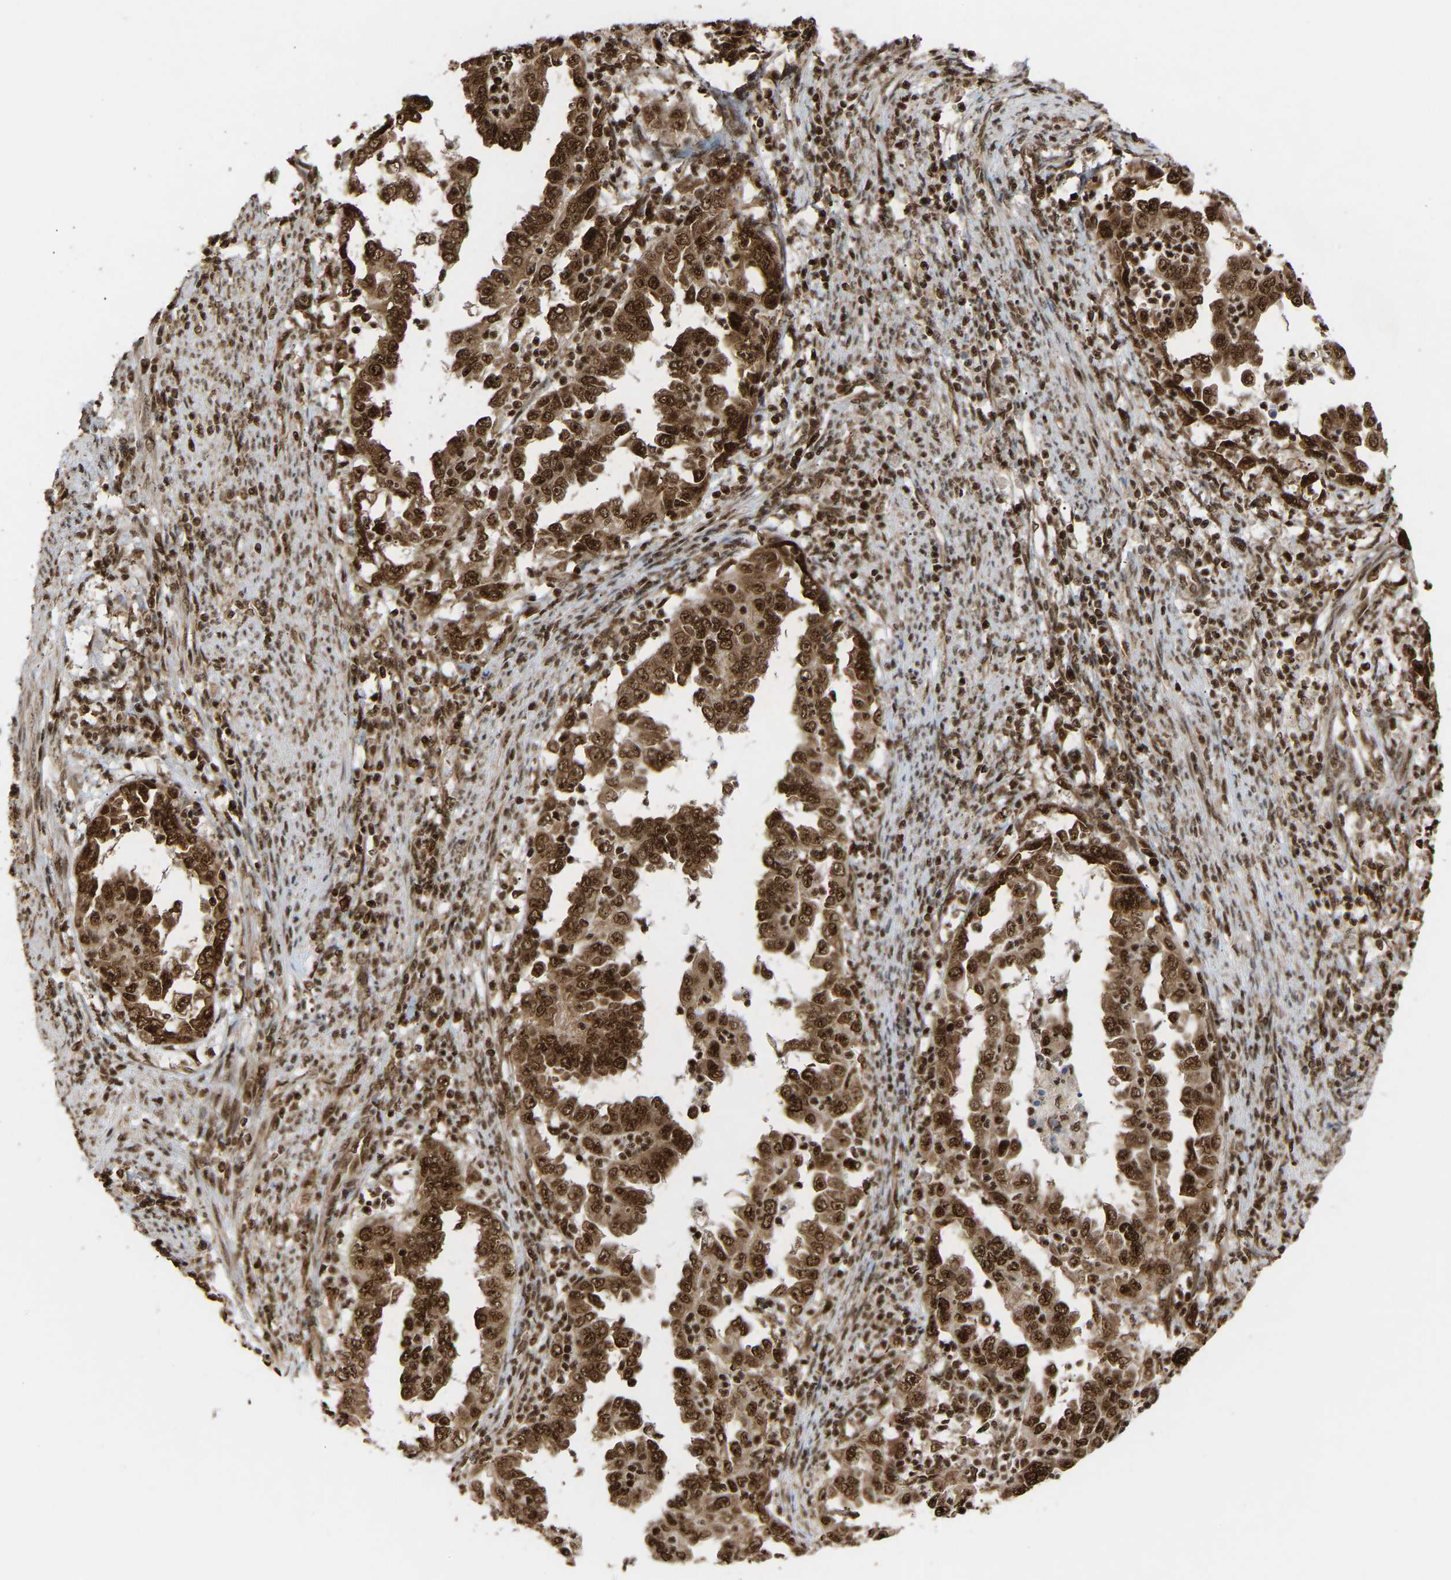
{"staining": {"intensity": "strong", "quantity": ">75%", "location": "cytoplasmic/membranous,nuclear"}, "tissue": "endometrial cancer", "cell_type": "Tumor cells", "image_type": "cancer", "snomed": [{"axis": "morphology", "description": "Adenocarcinoma, NOS"}, {"axis": "topography", "description": "Endometrium"}], "caption": "DAB immunohistochemical staining of endometrial cancer (adenocarcinoma) displays strong cytoplasmic/membranous and nuclear protein expression in approximately >75% of tumor cells.", "gene": "ALYREF", "patient": {"sex": "female", "age": 85}}